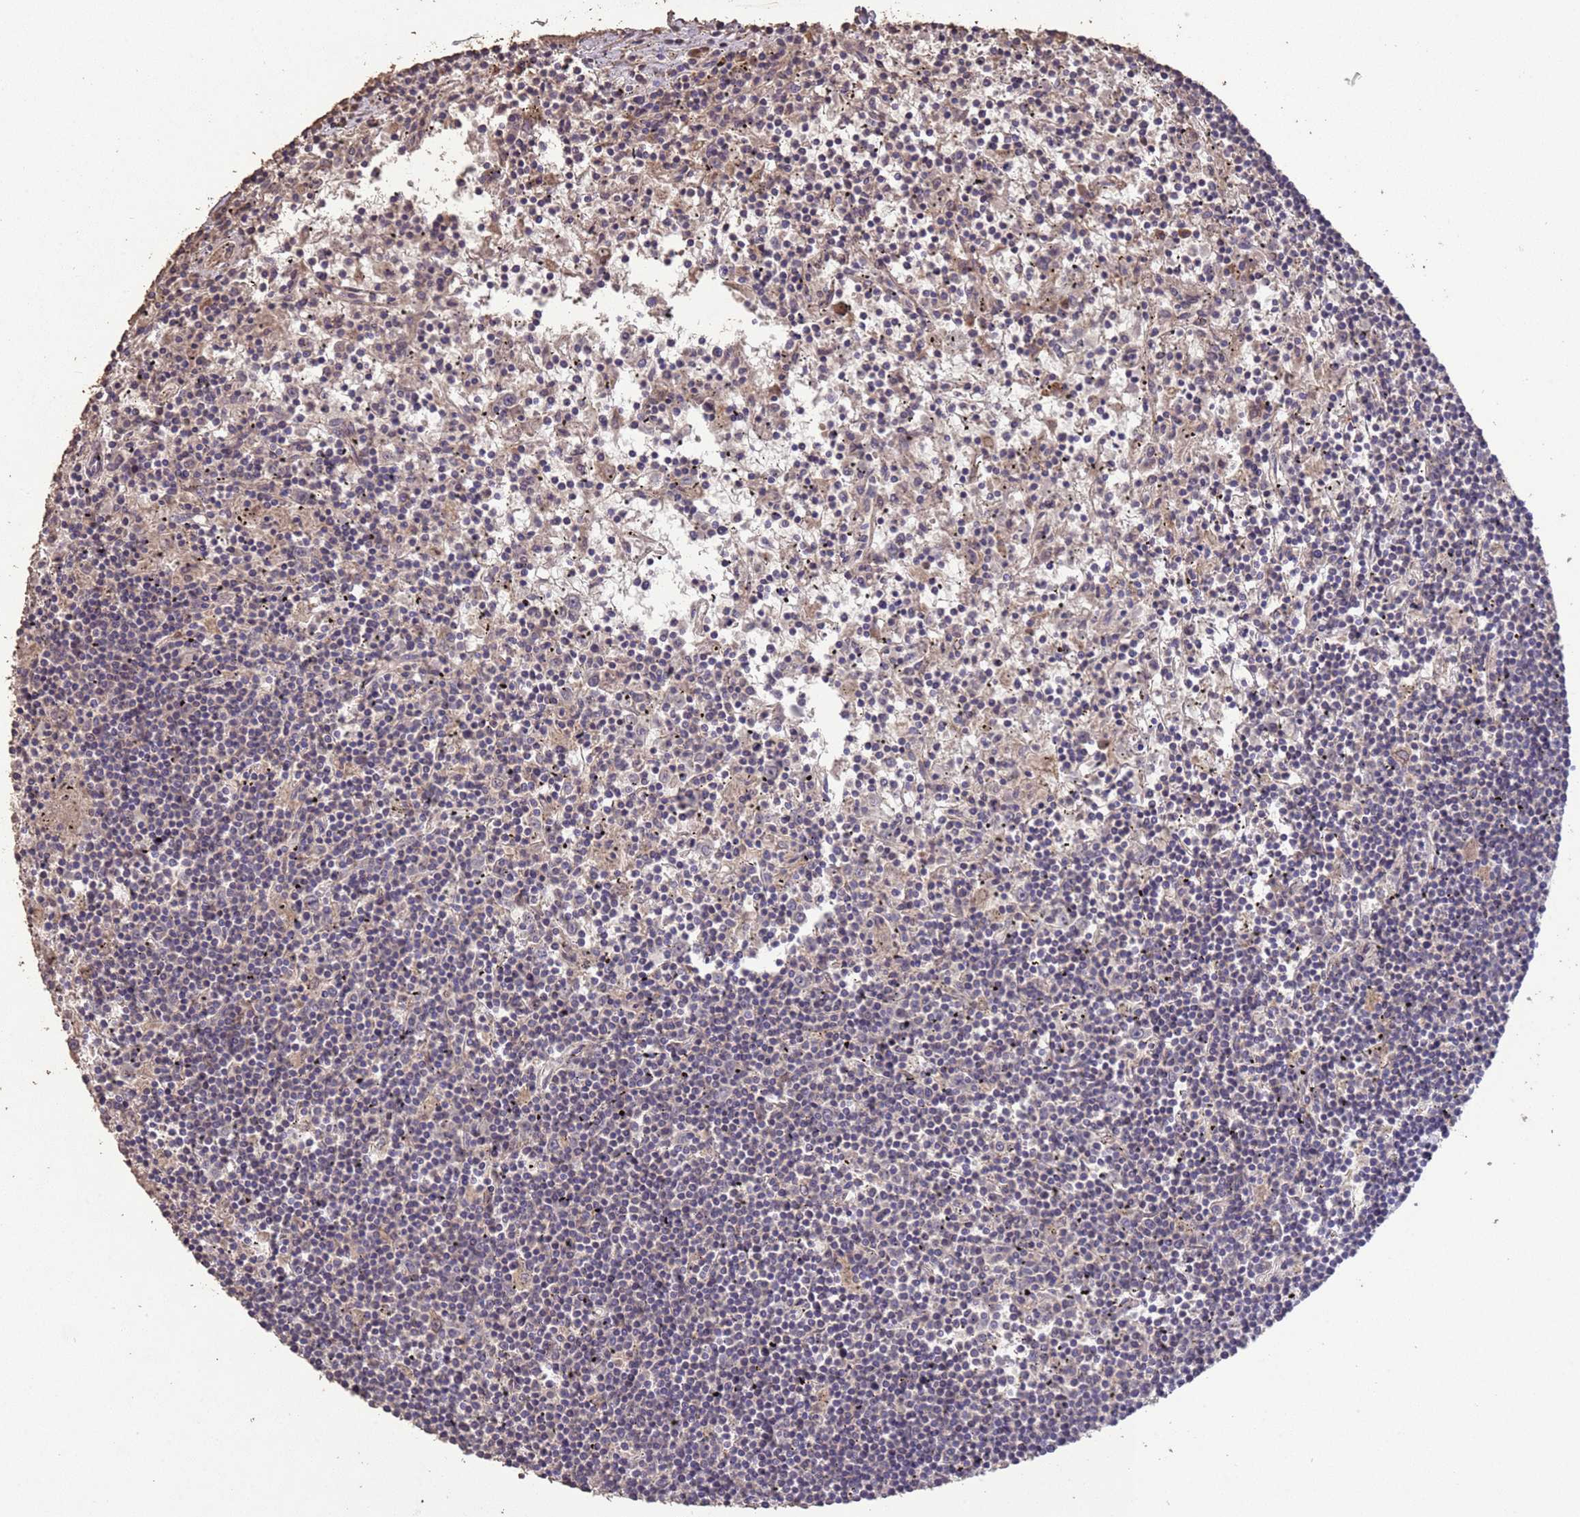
{"staining": {"intensity": "negative", "quantity": "none", "location": "none"}, "tissue": "lymphoma", "cell_type": "Tumor cells", "image_type": "cancer", "snomed": [{"axis": "morphology", "description": "Malignant lymphoma, non-Hodgkin's type, Low grade"}, {"axis": "topography", "description": "Spleen"}], "caption": "A high-resolution photomicrograph shows immunohistochemistry staining of lymphoma, which displays no significant staining in tumor cells.", "gene": "SLC9B2", "patient": {"sex": "male", "age": 76}}